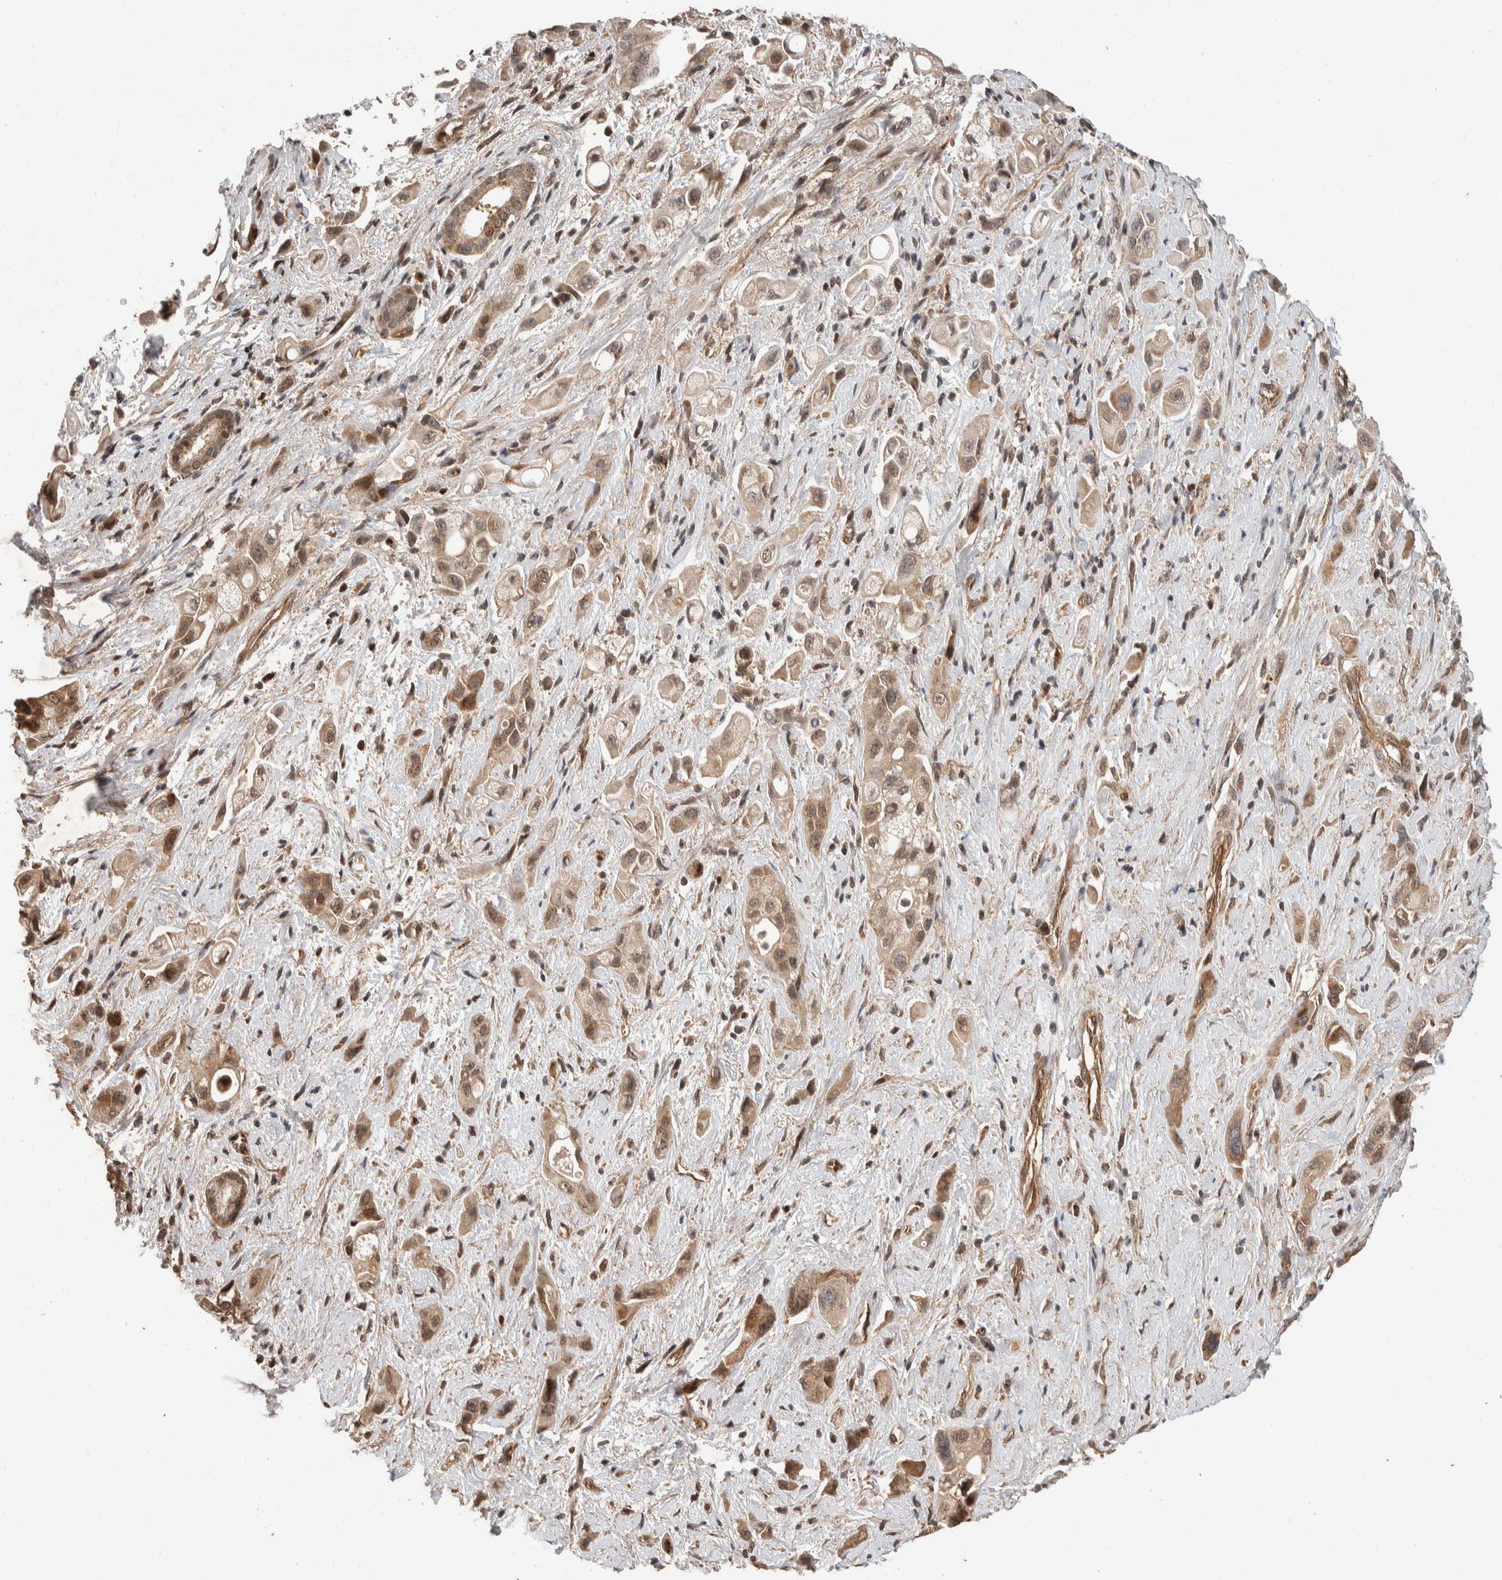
{"staining": {"intensity": "weak", "quantity": ">75%", "location": "cytoplasmic/membranous"}, "tissue": "pancreatic cancer", "cell_type": "Tumor cells", "image_type": "cancer", "snomed": [{"axis": "morphology", "description": "Adenocarcinoma, NOS"}, {"axis": "topography", "description": "Pancreas"}], "caption": "Immunohistochemistry (IHC) of human adenocarcinoma (pancreatic) reveals low levels of weak cytoplasmic/membranous positivity in about >75% of tumor cells. The protein is stained brown, and the nuclei are stained in blue (DAB (3,3'-diaminobenzidine) IHC with brightfield microscopy, high magnification).", "gene": "ERC1", "patient": {"sex": "female", "age": 66}}